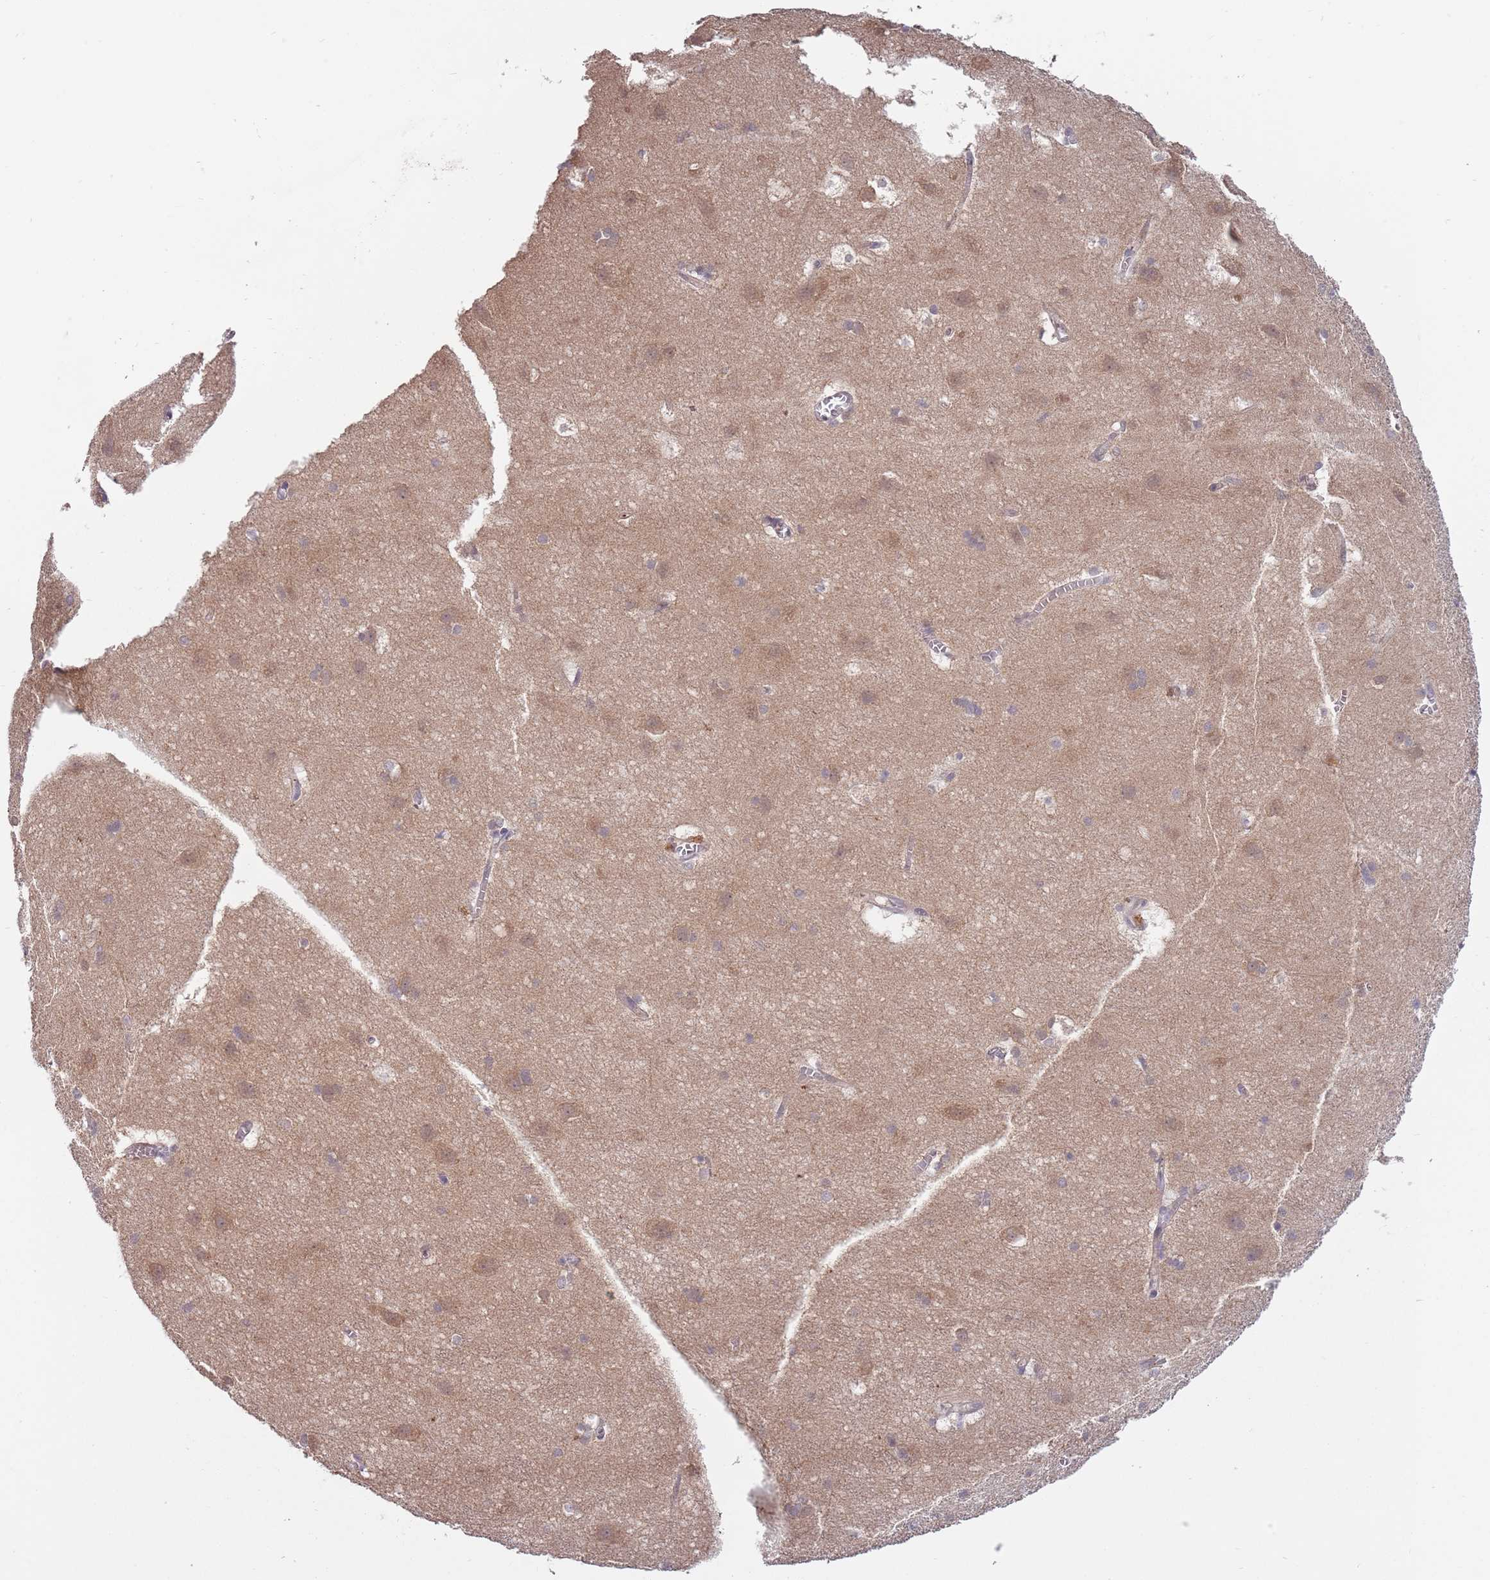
{"staining": {"intensity": "negative", "quantity": "none", "location": "none"}, "tissue": "cerebral cortex", "cell_type": "Endothelial cells", "image_type": "normal", "snomed": [{"axis": "morphology", "description": "Normal tissue, NOS"}, {"axis": "topography", "description": "Cerebral cortex"}], "caption": "A high-resolution photomicrograph shows immunohistochemistry (IHC) staining of benign cerebral cortex, which reveals no significant expression in endothelial cells.", "gene": "USP32", "patient": {"sex": "male", "age": 54}}